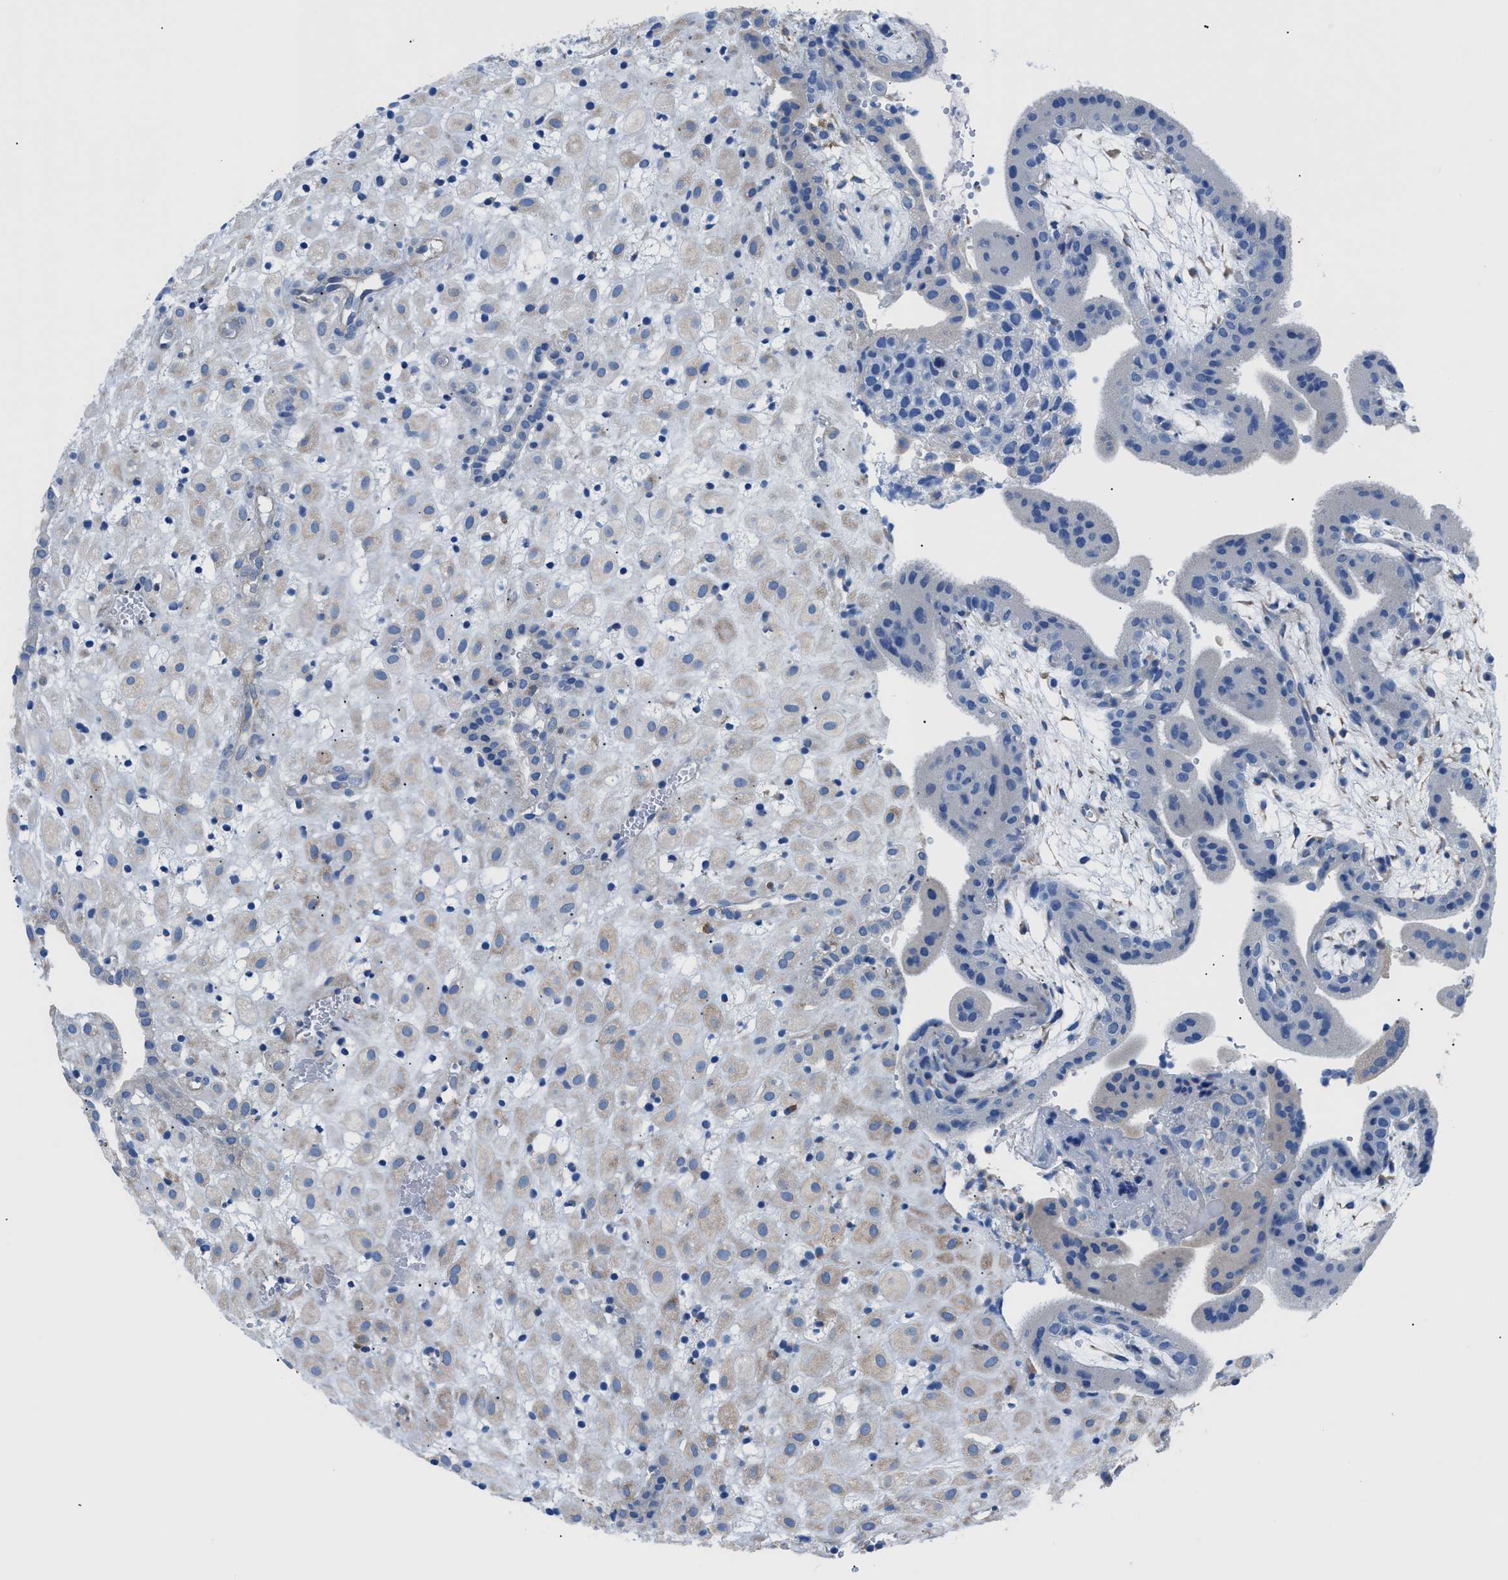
{"staining": {"intensity": "negative", "quantity": "none", "location": "none"}, "tissue": "placenta", "cell_type": "Decidual cells", "image_type": "normal", "snomed": [{"axis": "morphology", "description": "Normal tissue, NOS"}, {"axis": "topography", "description": "Placenta"}], "caption": "The photomicrograph displays no staining of decidual cells in normal placenta.", "gene": "ITPR1", "patient": {"sex": "female", "age": 18}}